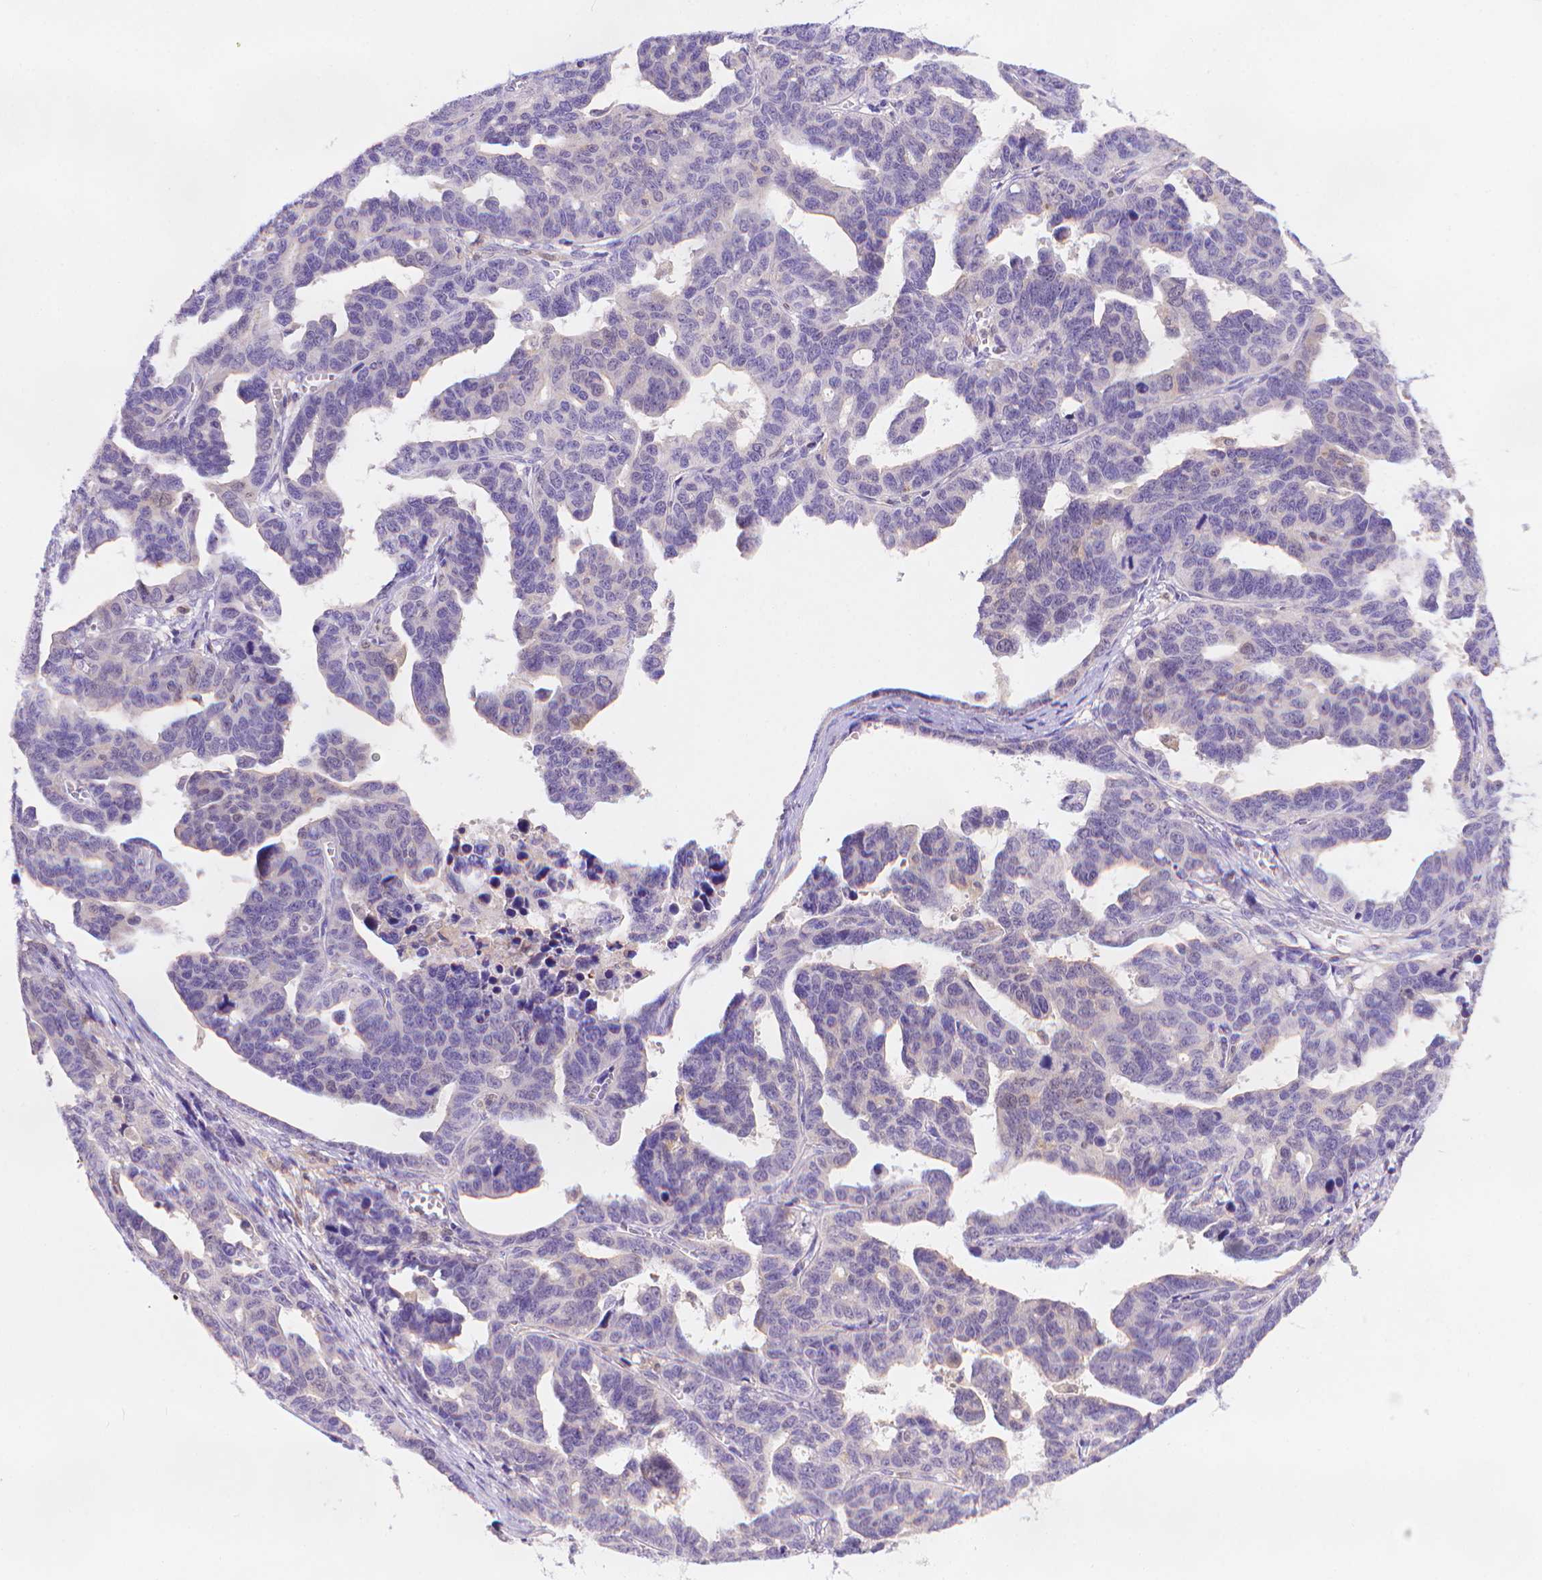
{"staining": {"intensity": "negative", "quantity": "none", "location": "none"}, "tissue": "ovarian cancer", "cell_type": "Tumor cells", "image_type": "cancer", "snomed": [{"axis": "morphology", "description": "Cystadenocarcinoma, serous, NOS"}, {"axis": "topography", "description": "Ovary"}], "caption": "Tumor cells show no significant expression in serous cystadenocarcinoma (ovarian). The staining was performed using DAB to visualize the protein expression in brown, while the nuclei were stained in blue with hematoxylin (Magnification: 20x).", "gene": "FGD2", "patient": {"sex": "female", "age": 69}}